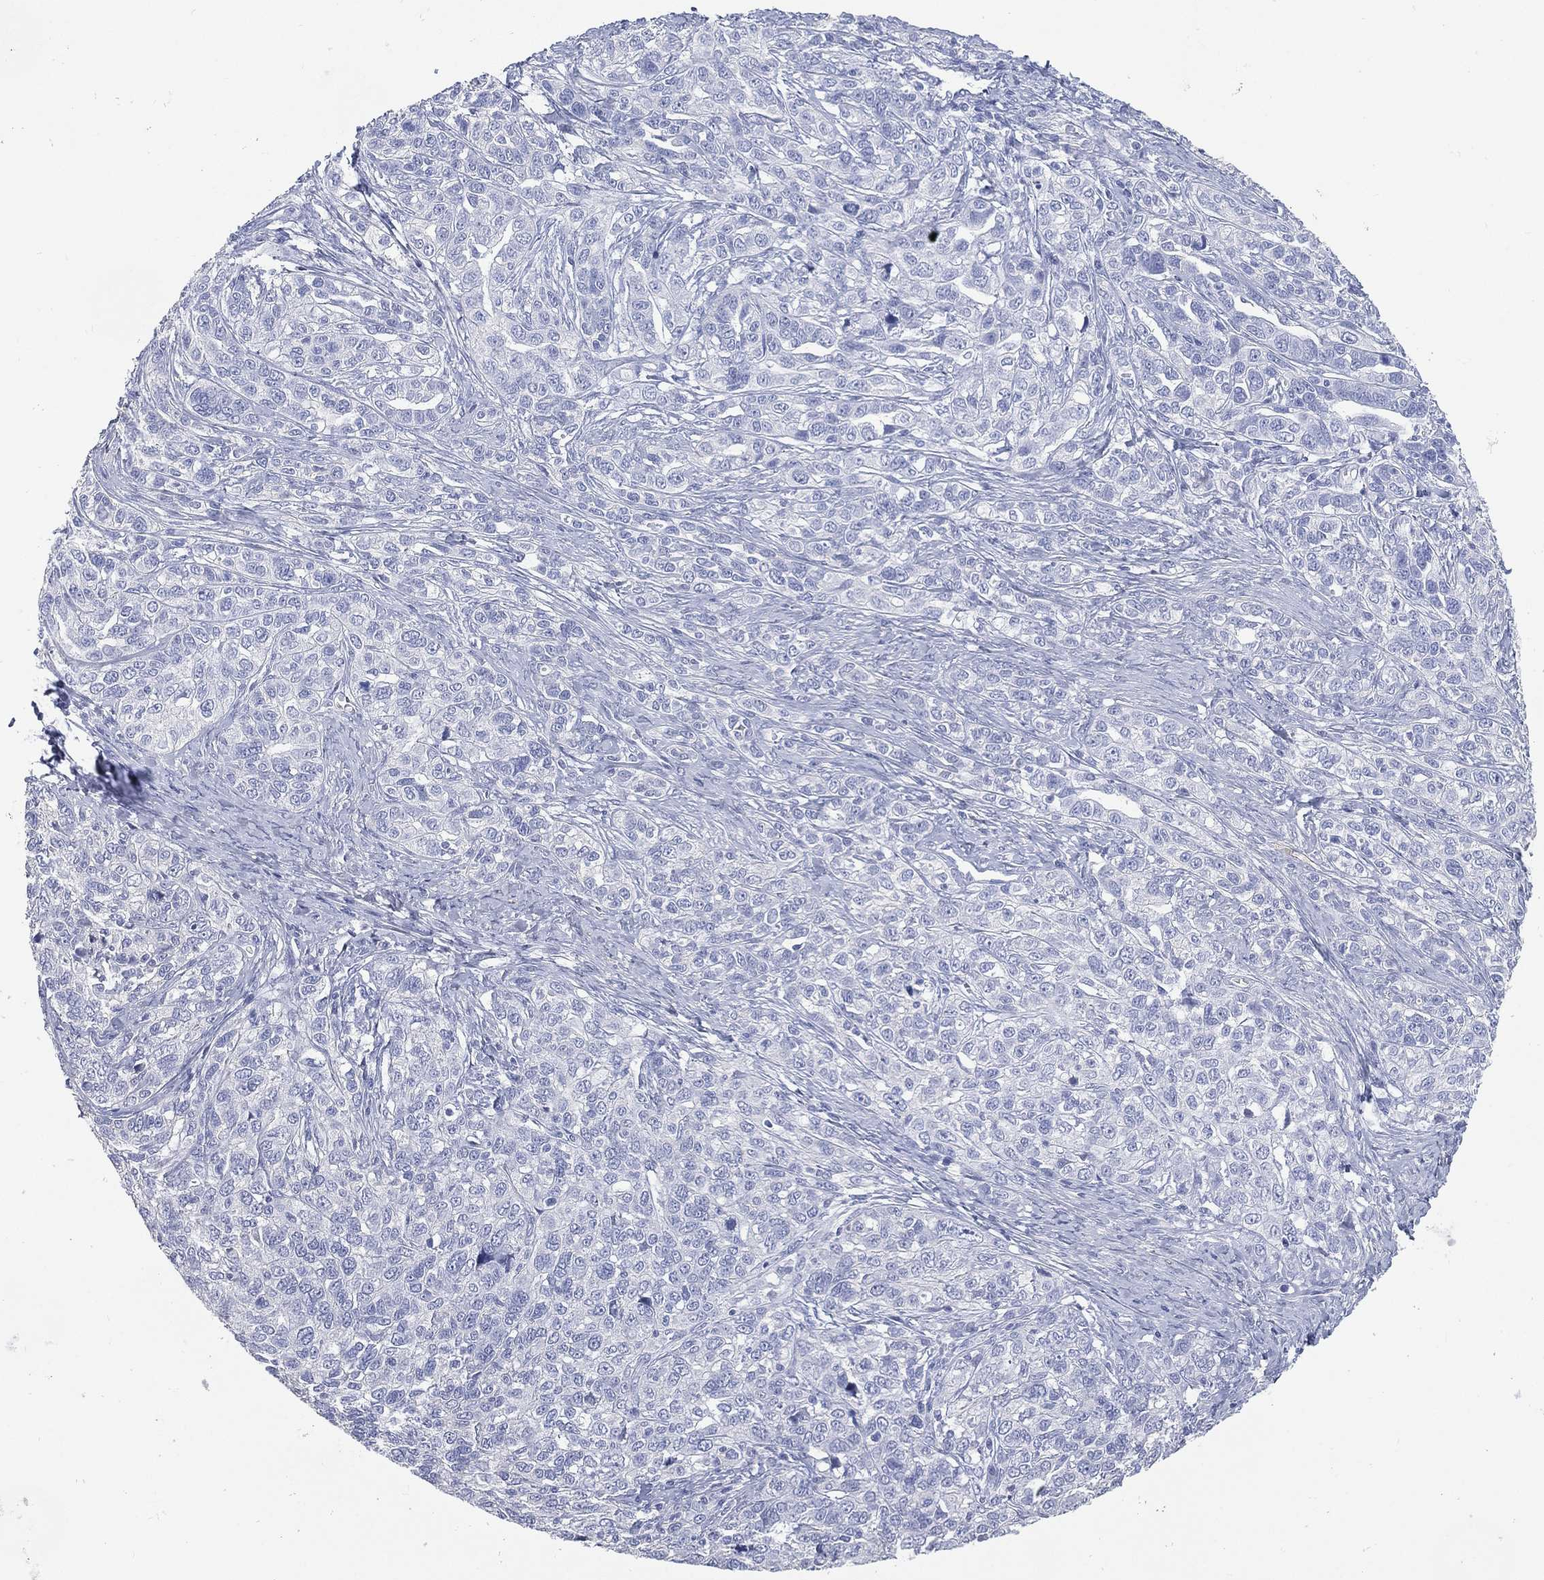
{"staining": {"intensity": "negative", "quantity": "none", "location": "none"}, "tissue": "ovarian cancer", "cell_type": "Tumor cells", "image_type": "cancer", "snomed": [{"axis": "morphology", "description": "Cystadenocarcinoma, serous, NOS"}, {"axis": "topography", "description": "Ovary"}], "caption": "IHC photomicrograph of neoplastic tissue: ovarian cancer stained with DAB reveals no significant protein staining in tumor cells.", "gene": "FMO1", "patient": {"sex": "female", "age": 71}}